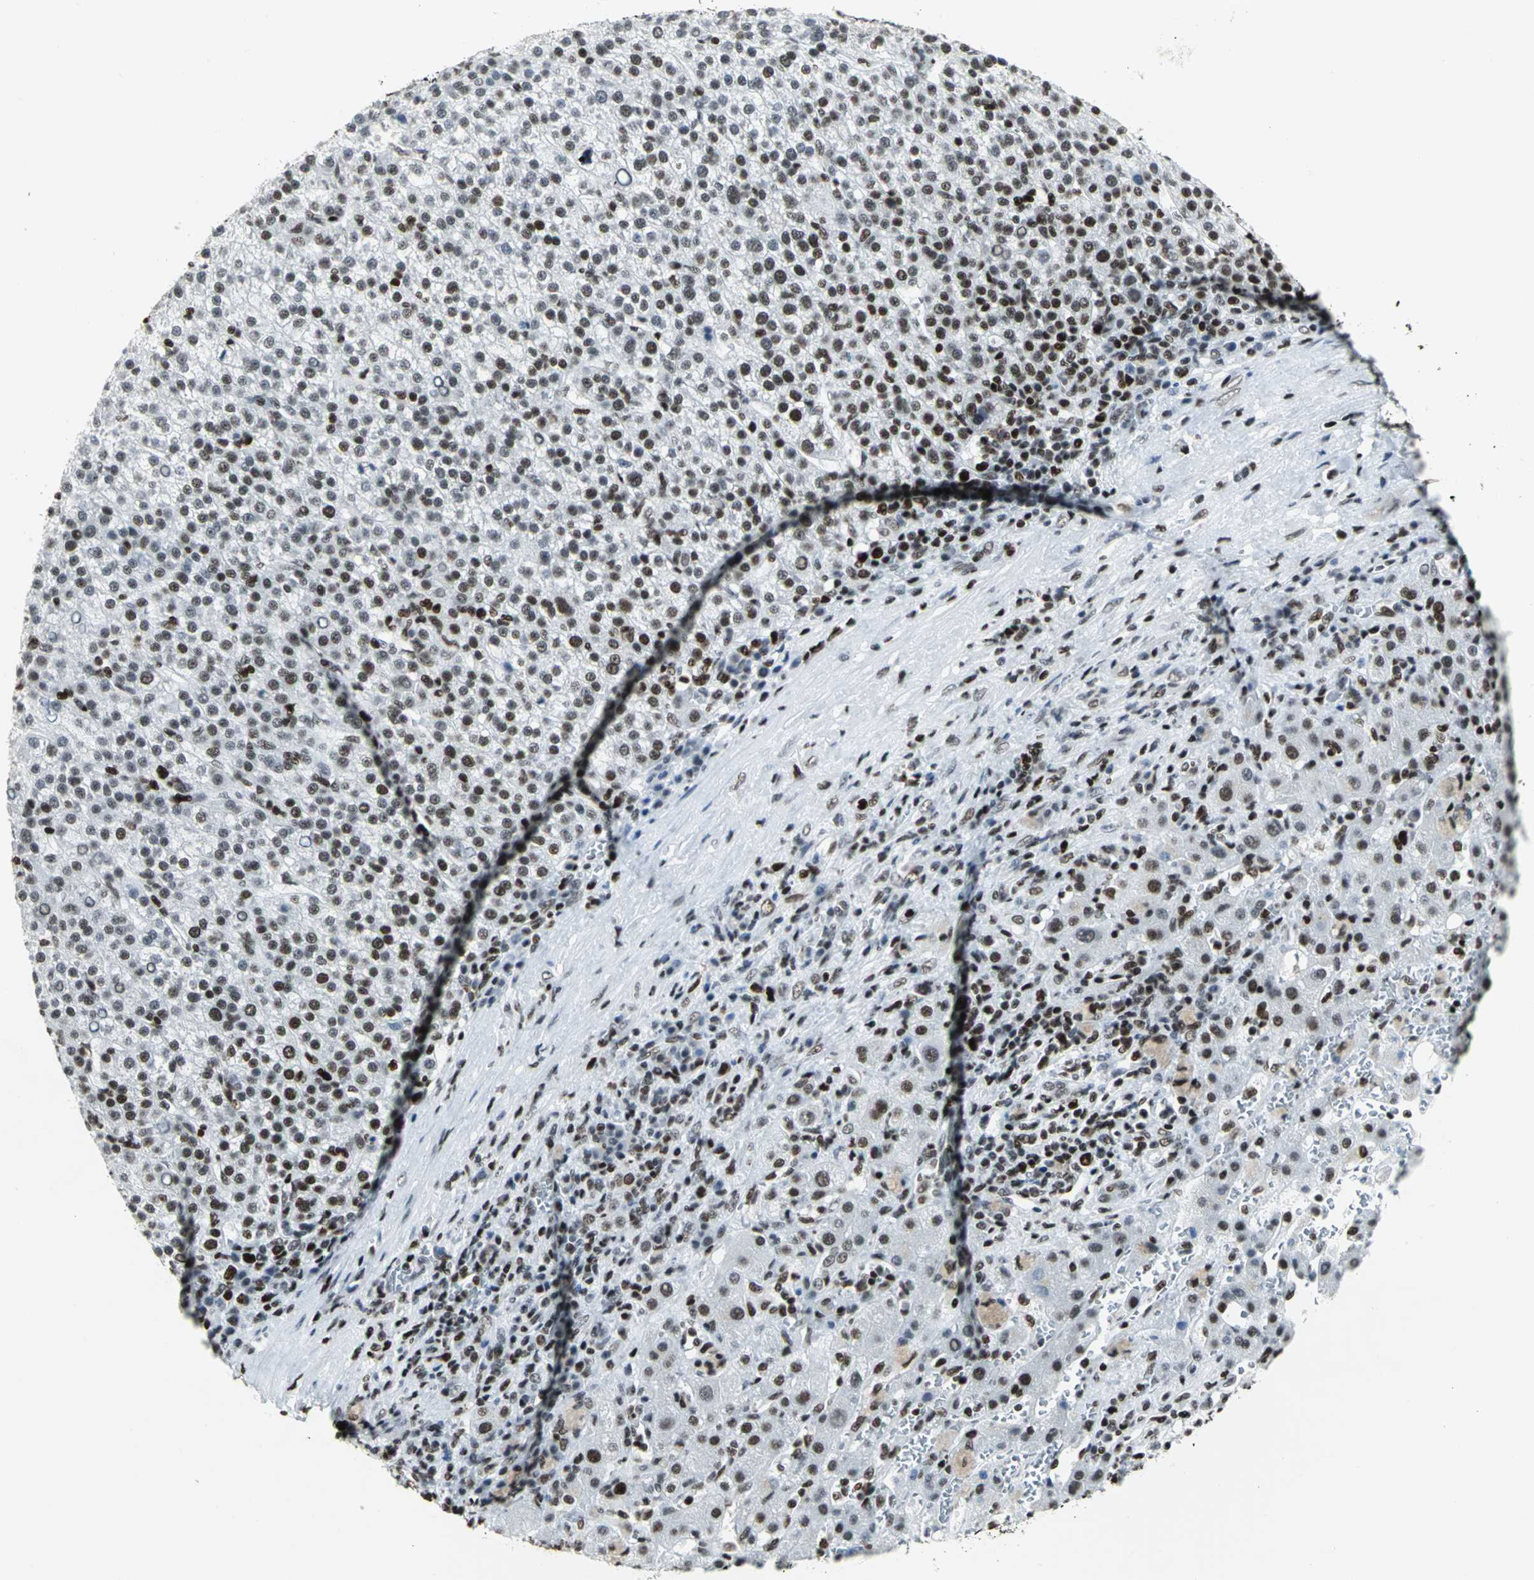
{"staining": {"intensity": "strong", "quantity": "25%-75%", "location": "nuclear"}, "tissue": "liver cancer", "cell_type": "Tumor cells", "image_type": "cancer", "snomed": [{"axis": "morphology", "description": "Carcinoma, Hepatocellular, NOS"}, {"axis": "topography", "description": "Liver"}], "caption": "Protein staining exhibits strong nuclear staining in approximately 25%-75% of tumor cells in liver cancer (hepatocellular carcinoma). (Stains: DAB (3,3'-diaminobenzidine) in brown, nuclei in blue, Microscopy: brightfield microscopy at high magnification).", "gene": "HNRNPD", "patient": {"sex": "female", "age": 58}}